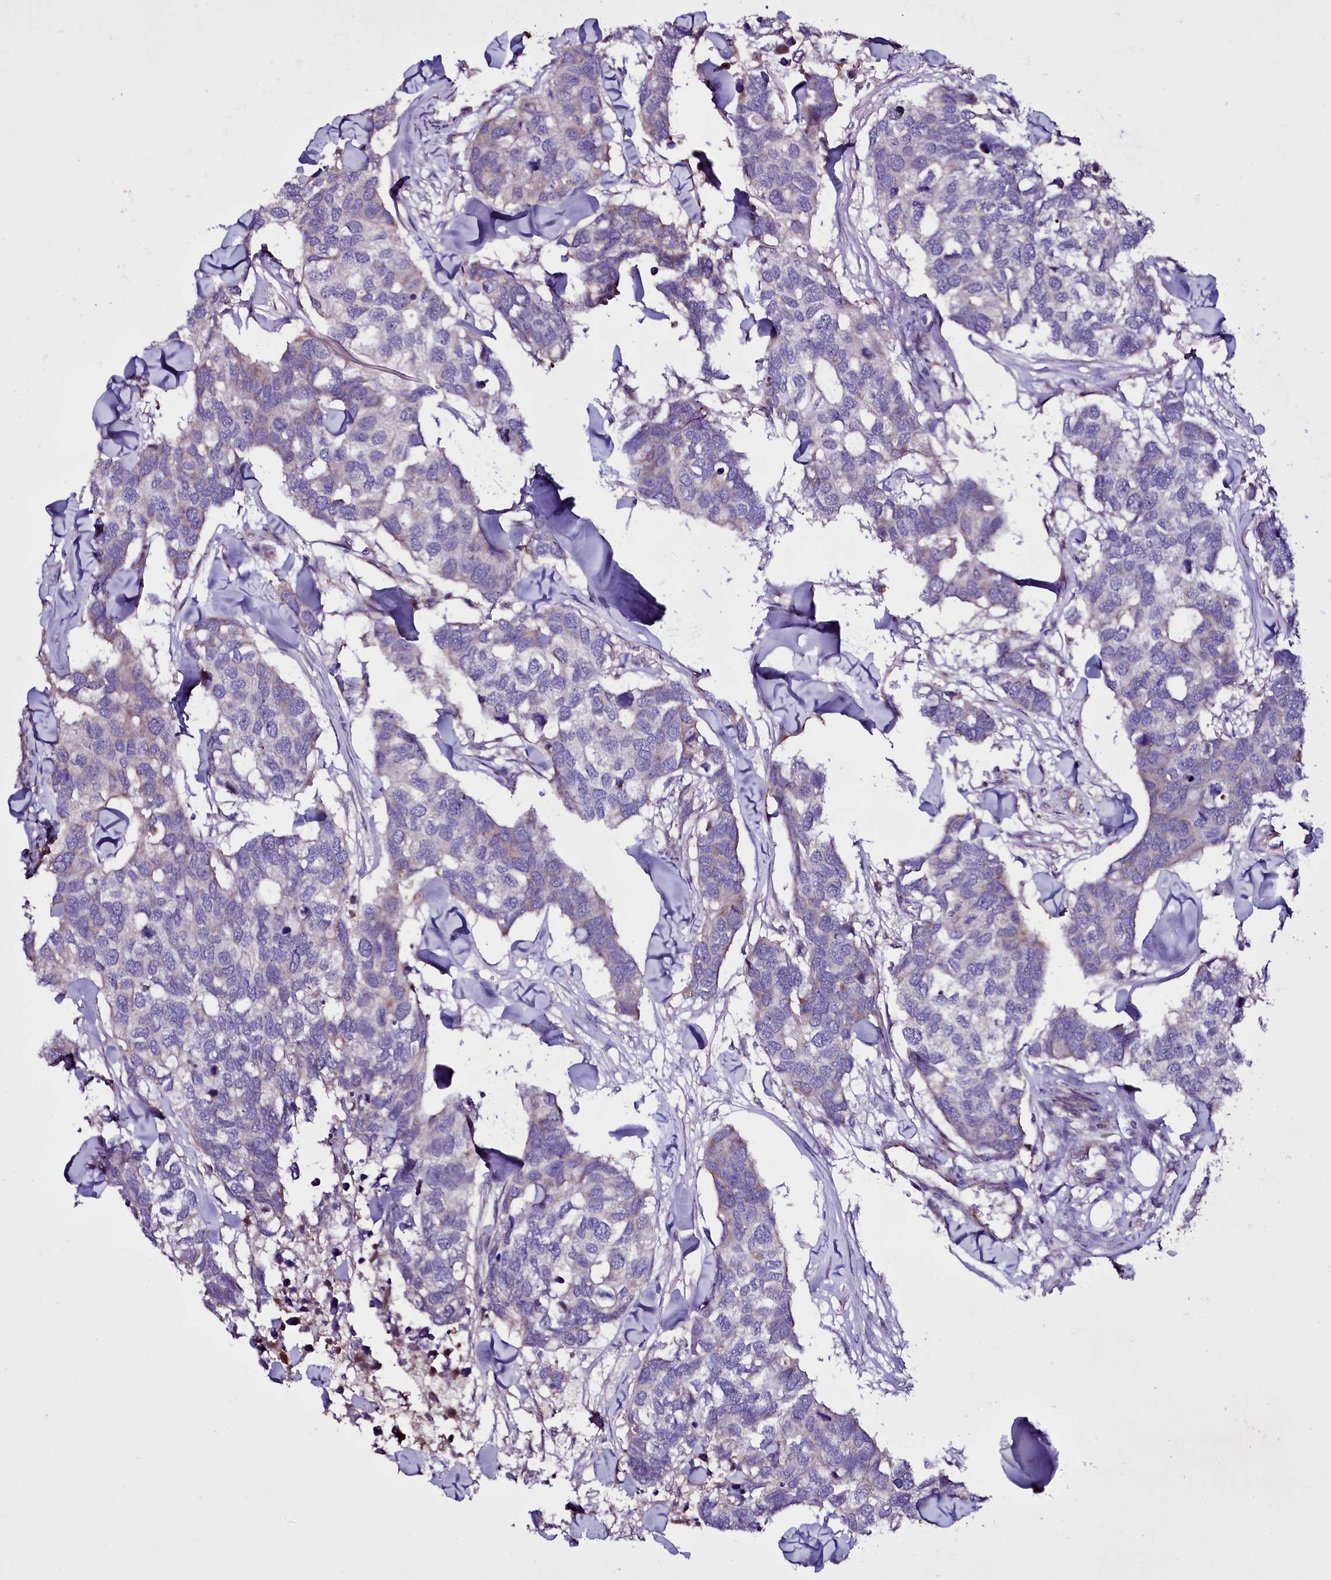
{"staining": {"intensity": "negative", "quantity": "none", "location": "none"}, "tissue": "breast cancer", "cell_type": "Tumor cells", "image_type": "cancer", "snomed": [{"axis": "morphology", "description": "Duct carcinoma"}, {"axis": "topography", "description": "Breast"}], "caption": "A micrograph of breast cancer stained for a protein displays no brown staining in tumor cells. Nuclei are stained in blue.", "gene": "NAA80", "patient": {"sex": "female", "age": 83}}